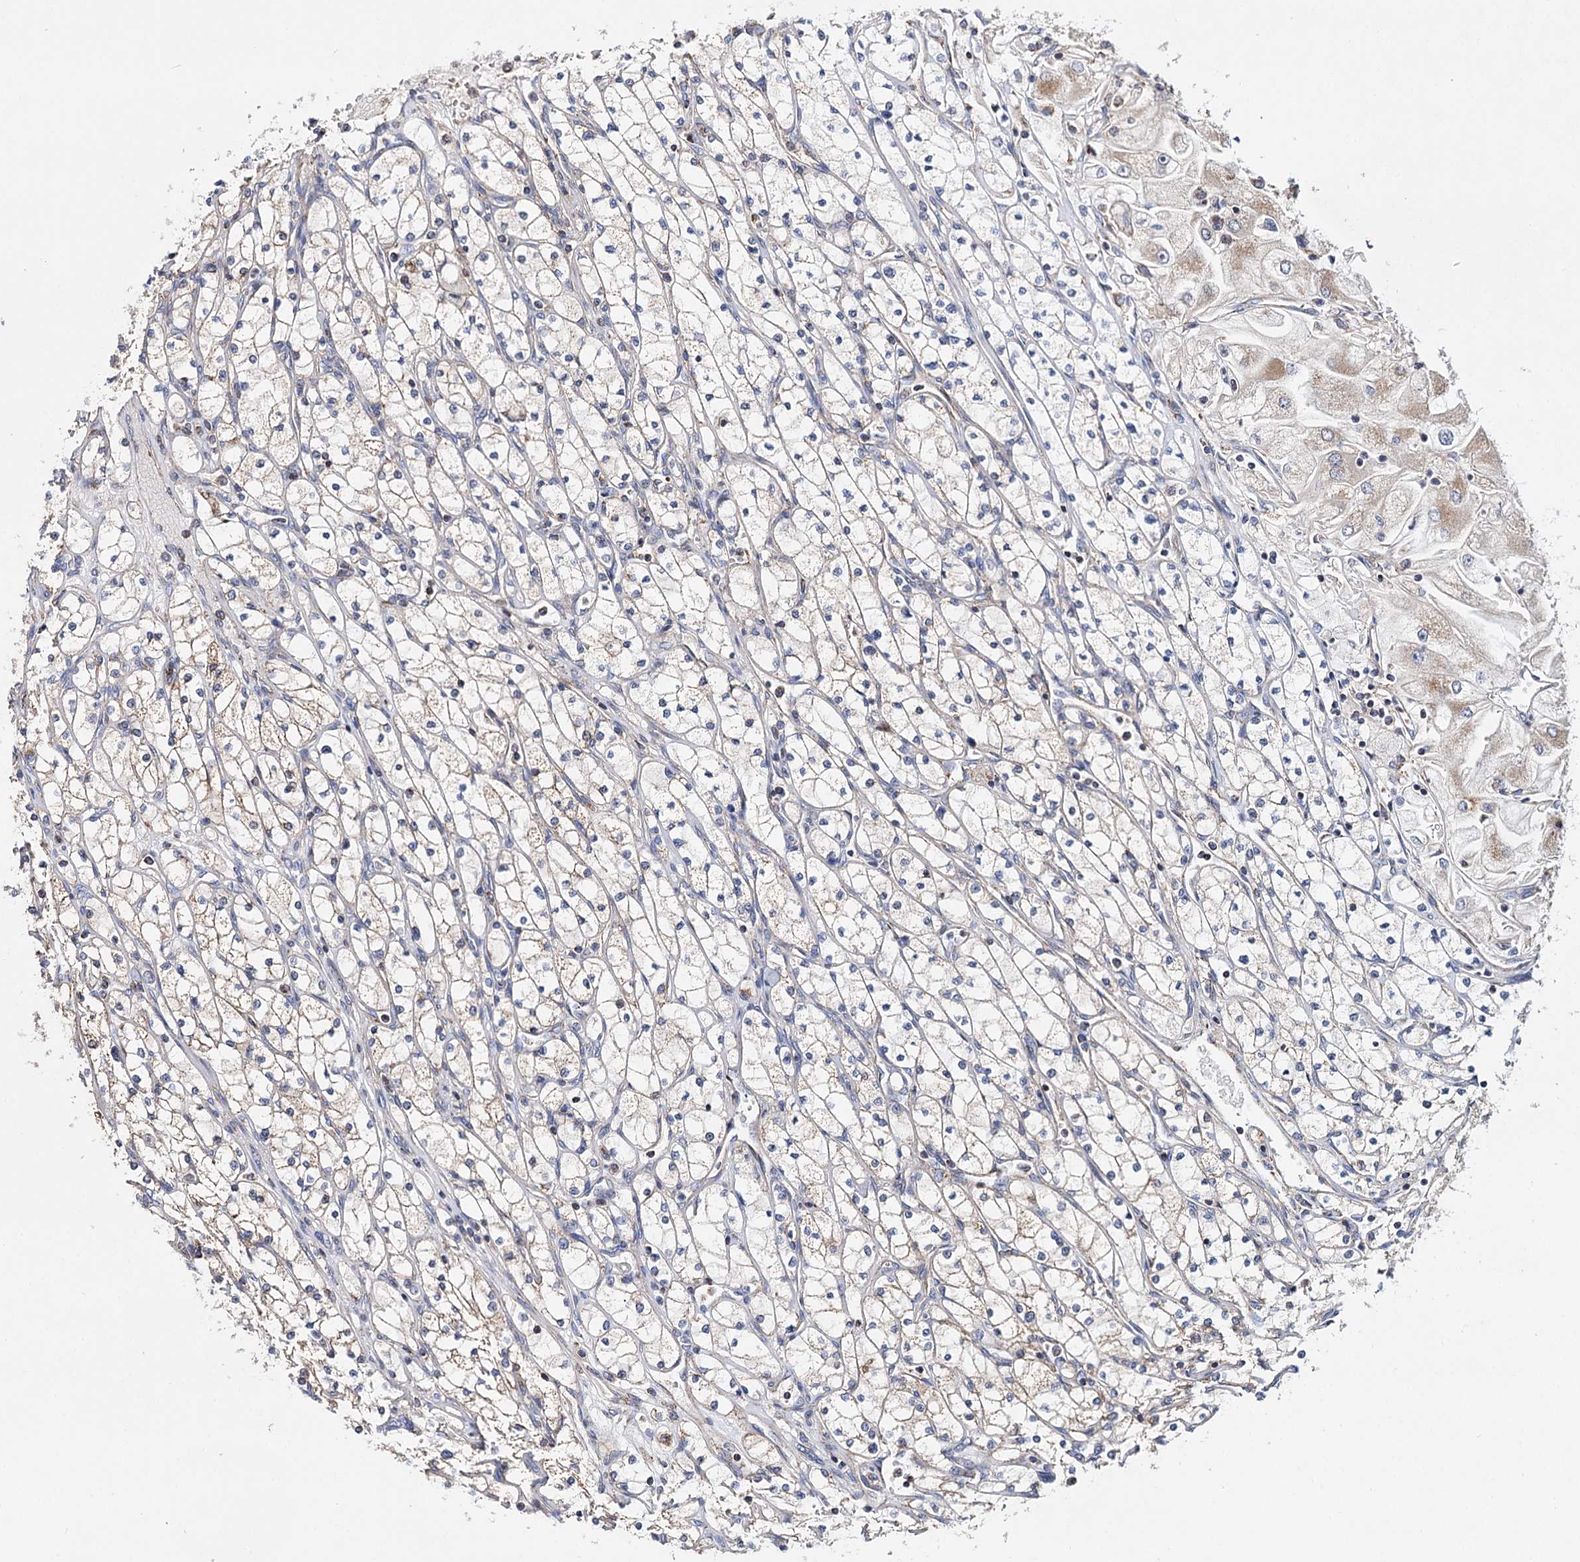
{"staining": {"intensity": "negative", "quantity": "none", "location": "none"}, "tissue": "renal cancer", "cell_type": "Tumor cells", "image_type": "cancer", "snomed": [{"axis": "morphology", "description": "Adenocarcinoma, NOS"}, {"axis": "topography", "description": "Kidney"}], "caption": "Renal cancer stained for a protein using immunohistochemistry displays no staining tumor cells.", "gene": "CFAP46", "patient": {"sex": "male", "age": 80}}